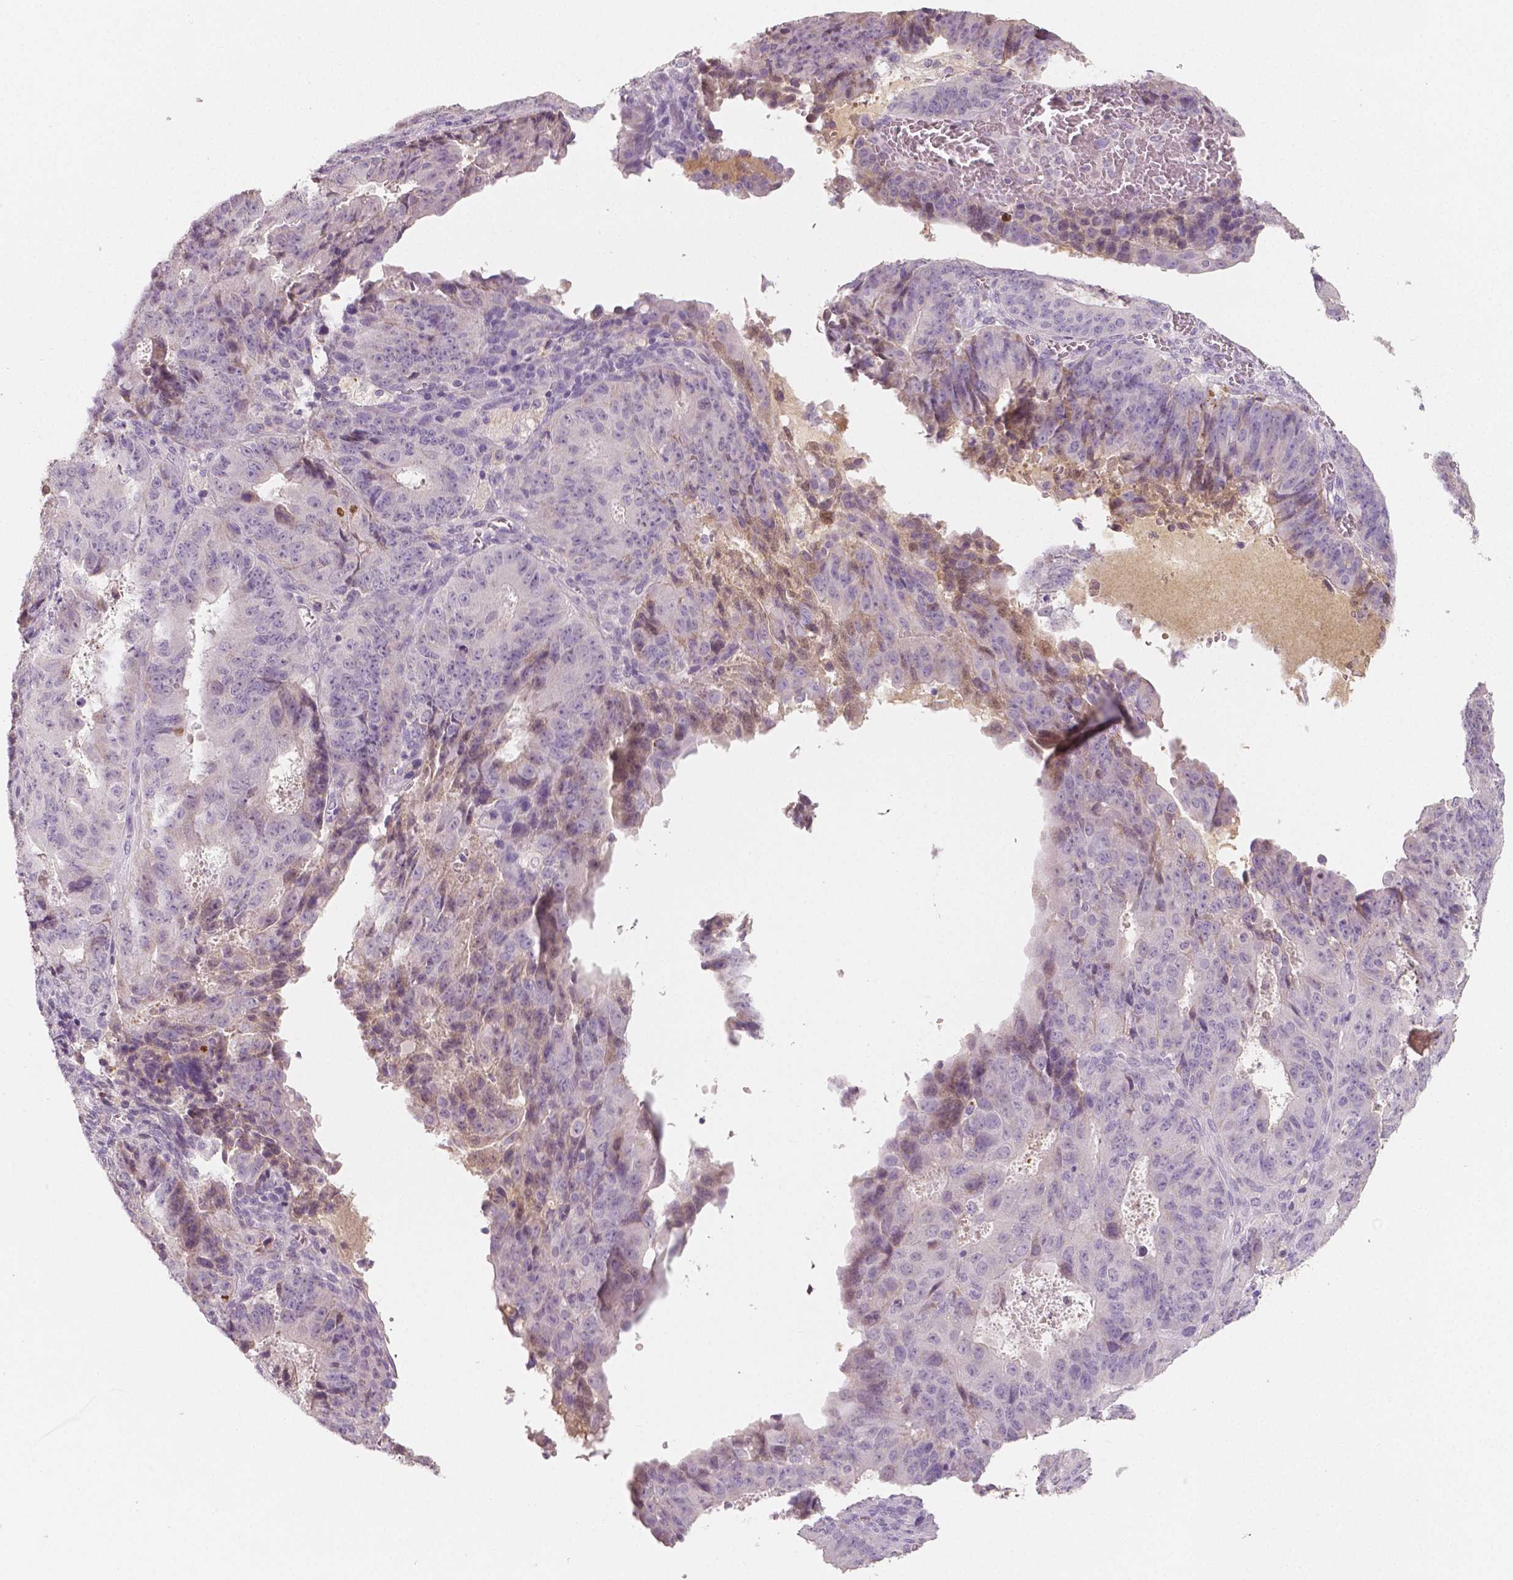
{"staining": {"intensity": "negative", "quantity": "none", "location": "none"}, "tissue": "ovarian cancer", "cell_type": "Tumor cells", "image_type": "cancer", "snomed": [{"axis": "morphology", "description": "Carcinoma, endometroid"}, {"axis": "topography", "description": "Ovary"}], "caption": "DAB (3,3'-diaminobenzidine) immunohistochemical staining of ovarian cancer (endometroid carcinoma) exhibits no significant expression in tumor cells.", "gene": "APOA4", "patient": {"sex": "female", "age": 42}}